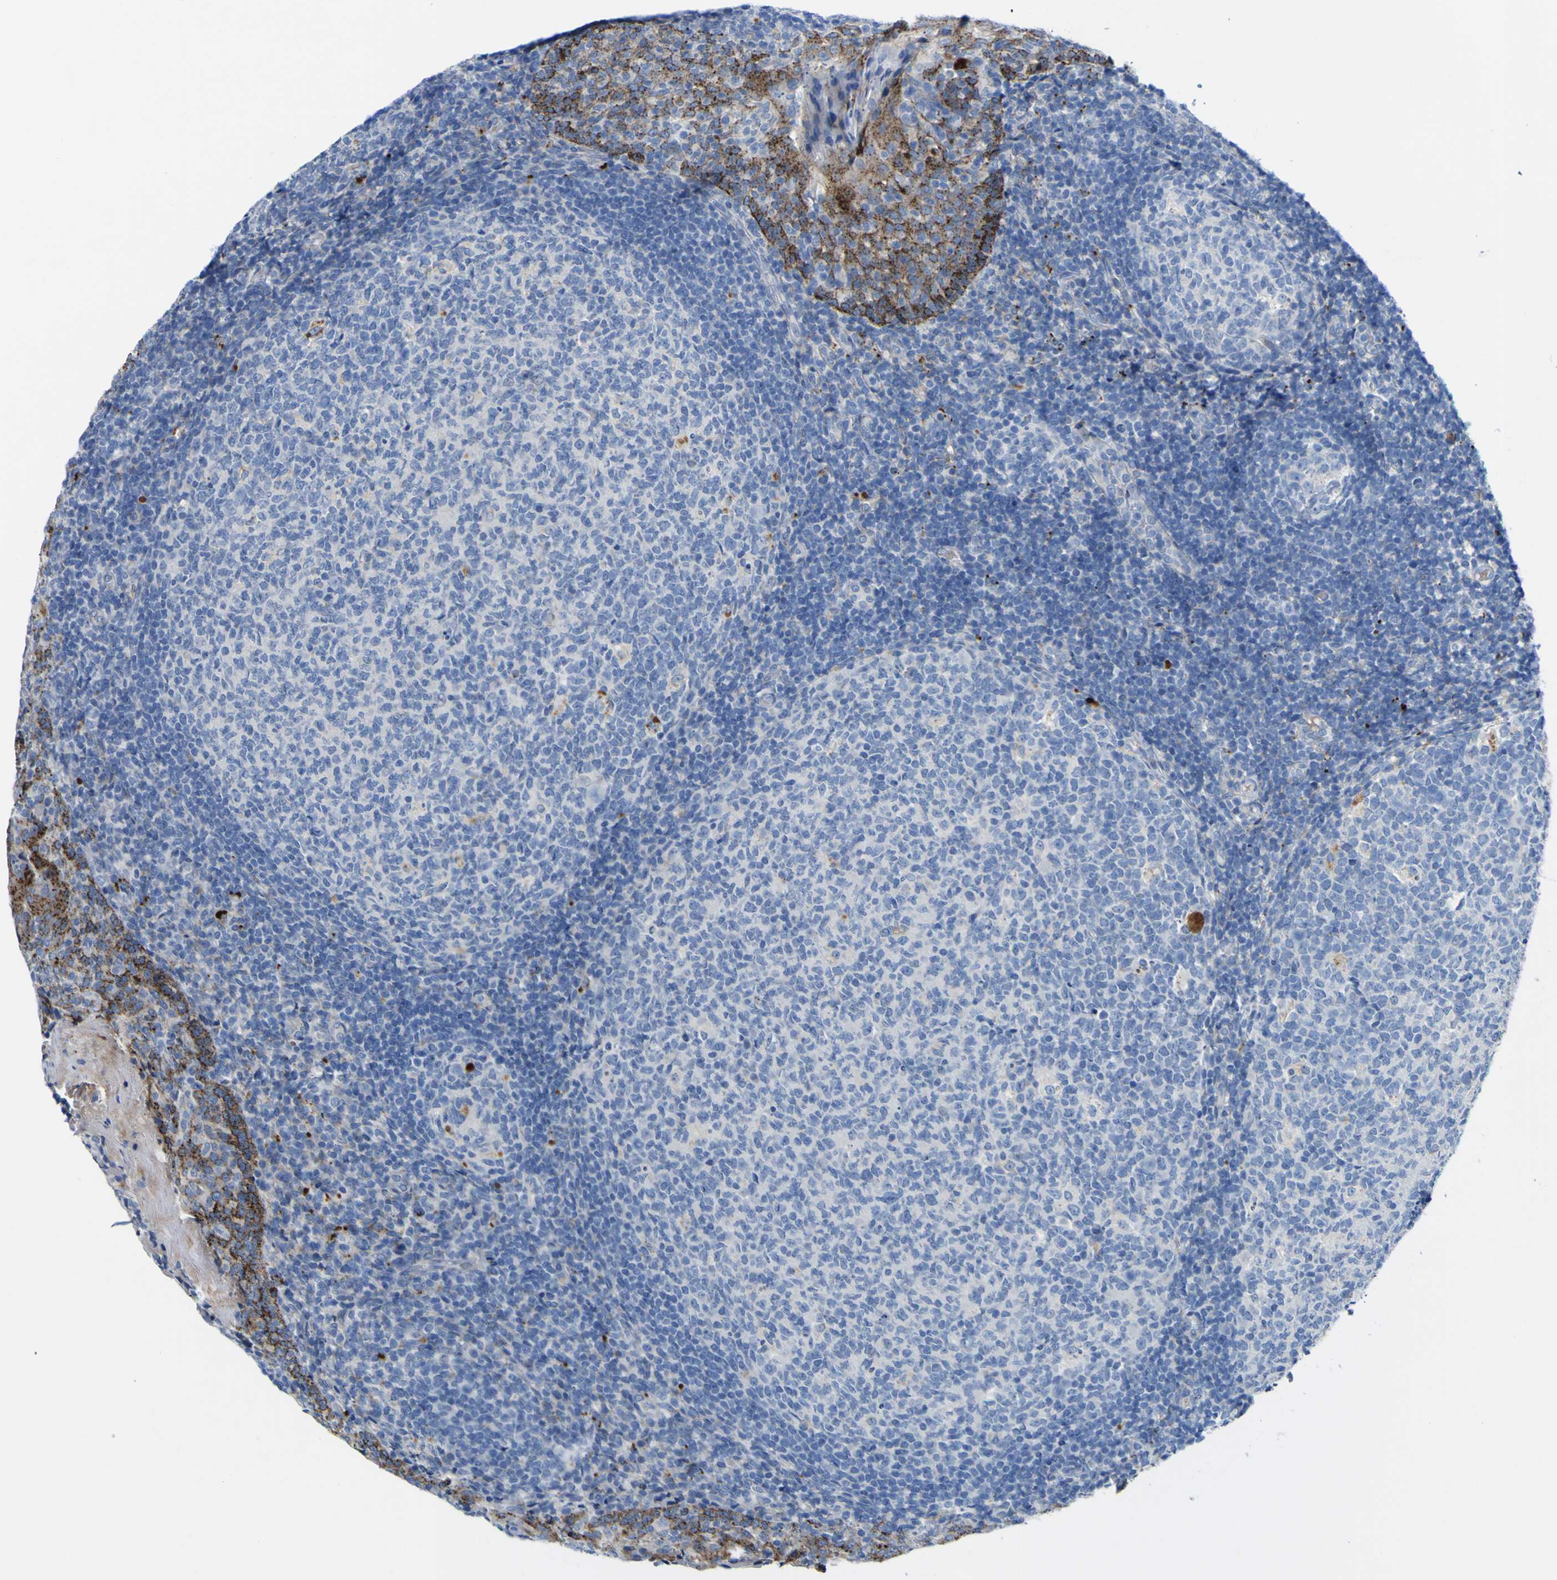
{"staining": {"intensity": "moderate", "quantity": "<25%", "location": "cytoplasmic/membranous"}, "tissue": "tonsil", "cell_type": "Germinal center cells", "image_type": "normal", "snomed": [{"axis": "morphology", "description": "Normal tissue, NOS"}, {"axis": "topography", "description": "Tonsil"}], "caption": "High-magnification brightfield microscopy of normal tonsil stained with DAB (brown) and counterstained with hematoxylin (blue). germinal center cells exhibit moderate cytoplasmic/membranous staining is seen in about<25% of cells. Using DAB (brown) and hematoxylin (blue) stains, captured at high magnification using brightfield microscopy.", "gene": "PTPRF", "patient": {"sex": "female", "age": 19}}